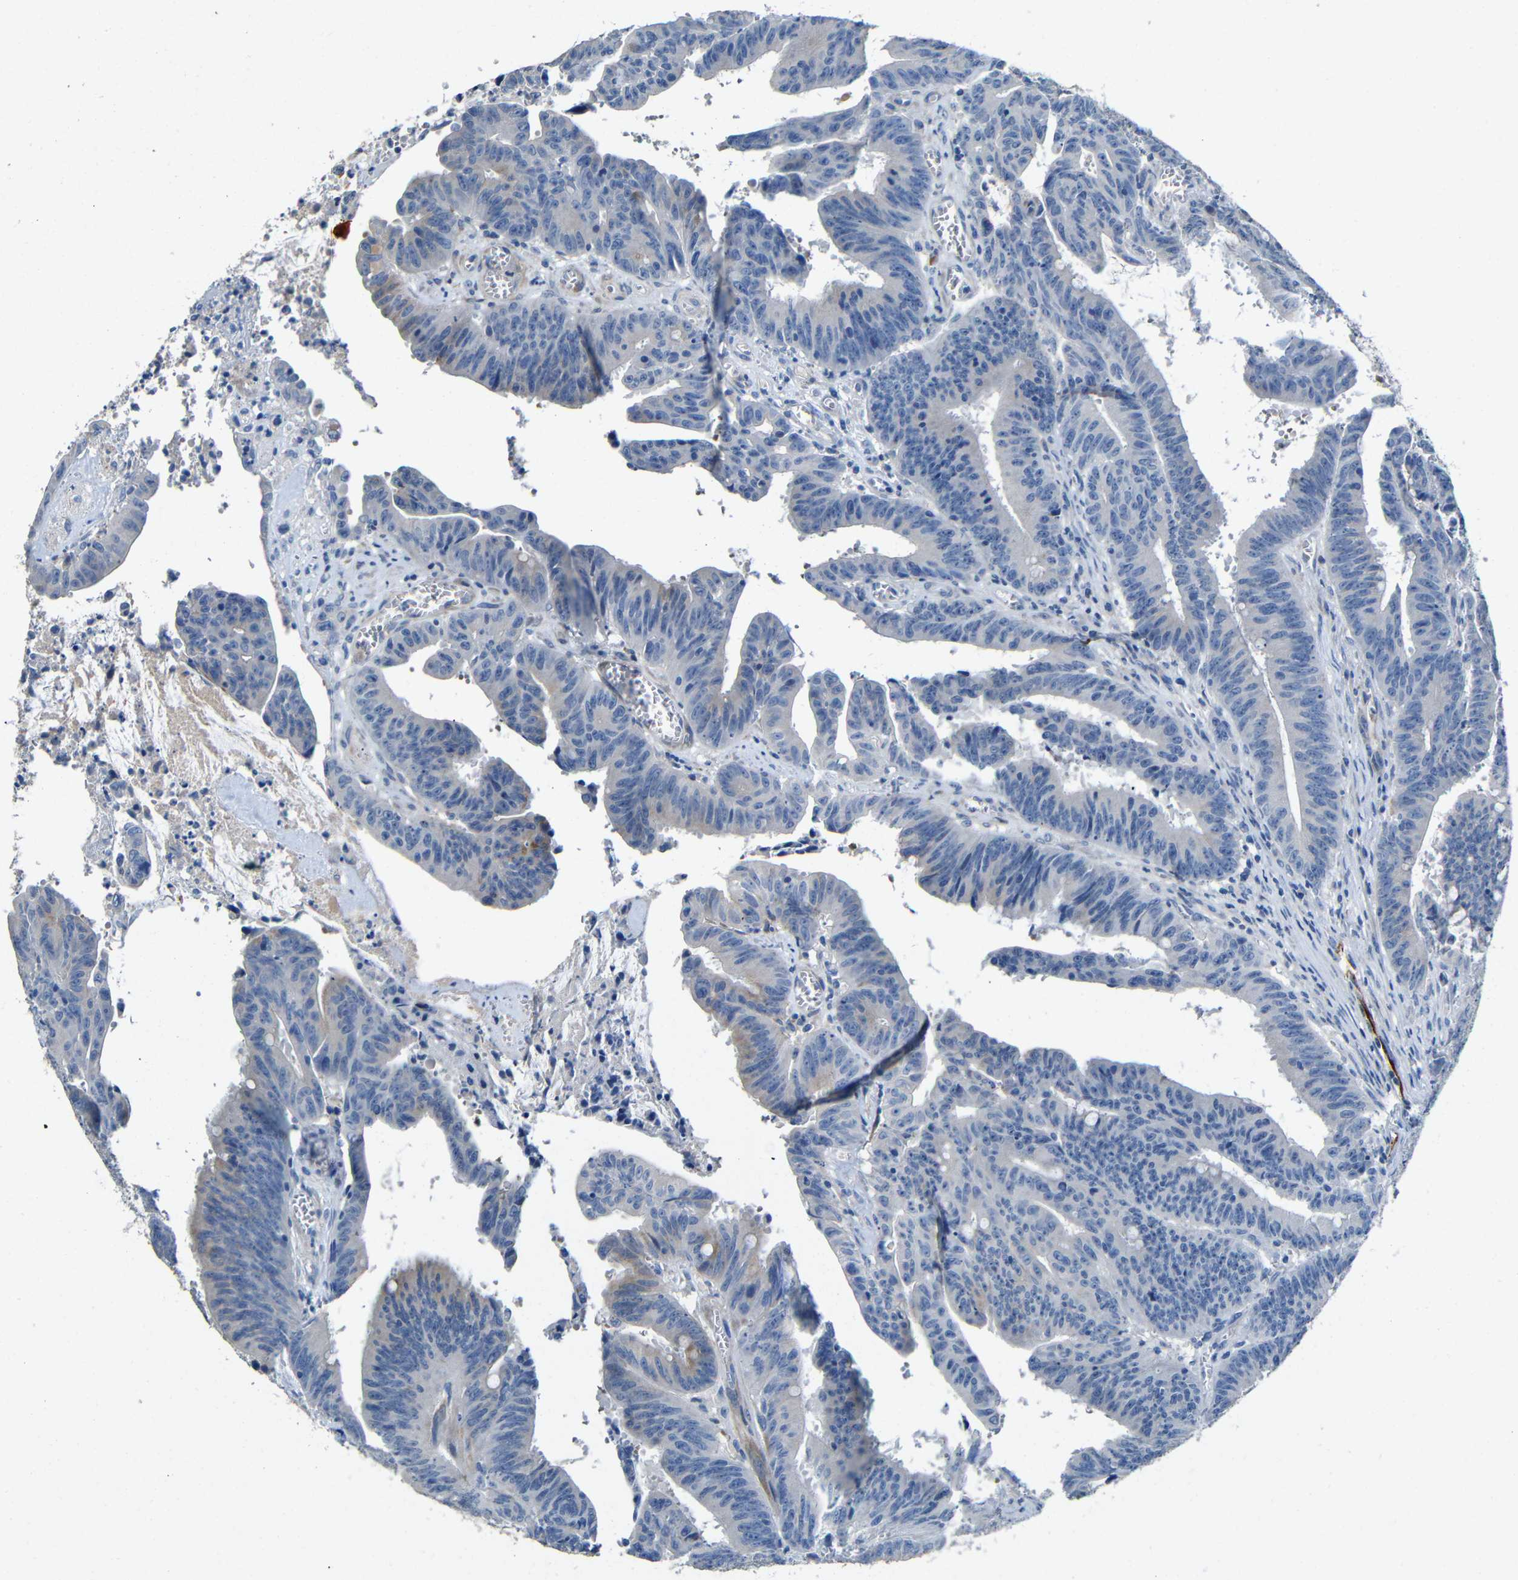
{"staining": {"intensity": "negative", "quantity": "none", "location": "none"}, "tissue": "colorectal cancer", "cell_type": "Tumor cells", "image_type": "cancer", "snomed": [{"axis": "morphology", "description": "Adenocarcinoma, NOS"}, {"axis": "topography", "description": "Colon"}], "caption": "Colorectal cancer (adenocarcinoma) was stained to show a protein in brown. There is no significant expression in tumor cells.", "gene": "ACKR2", "patient": {"sex": "male", "age": 45}}